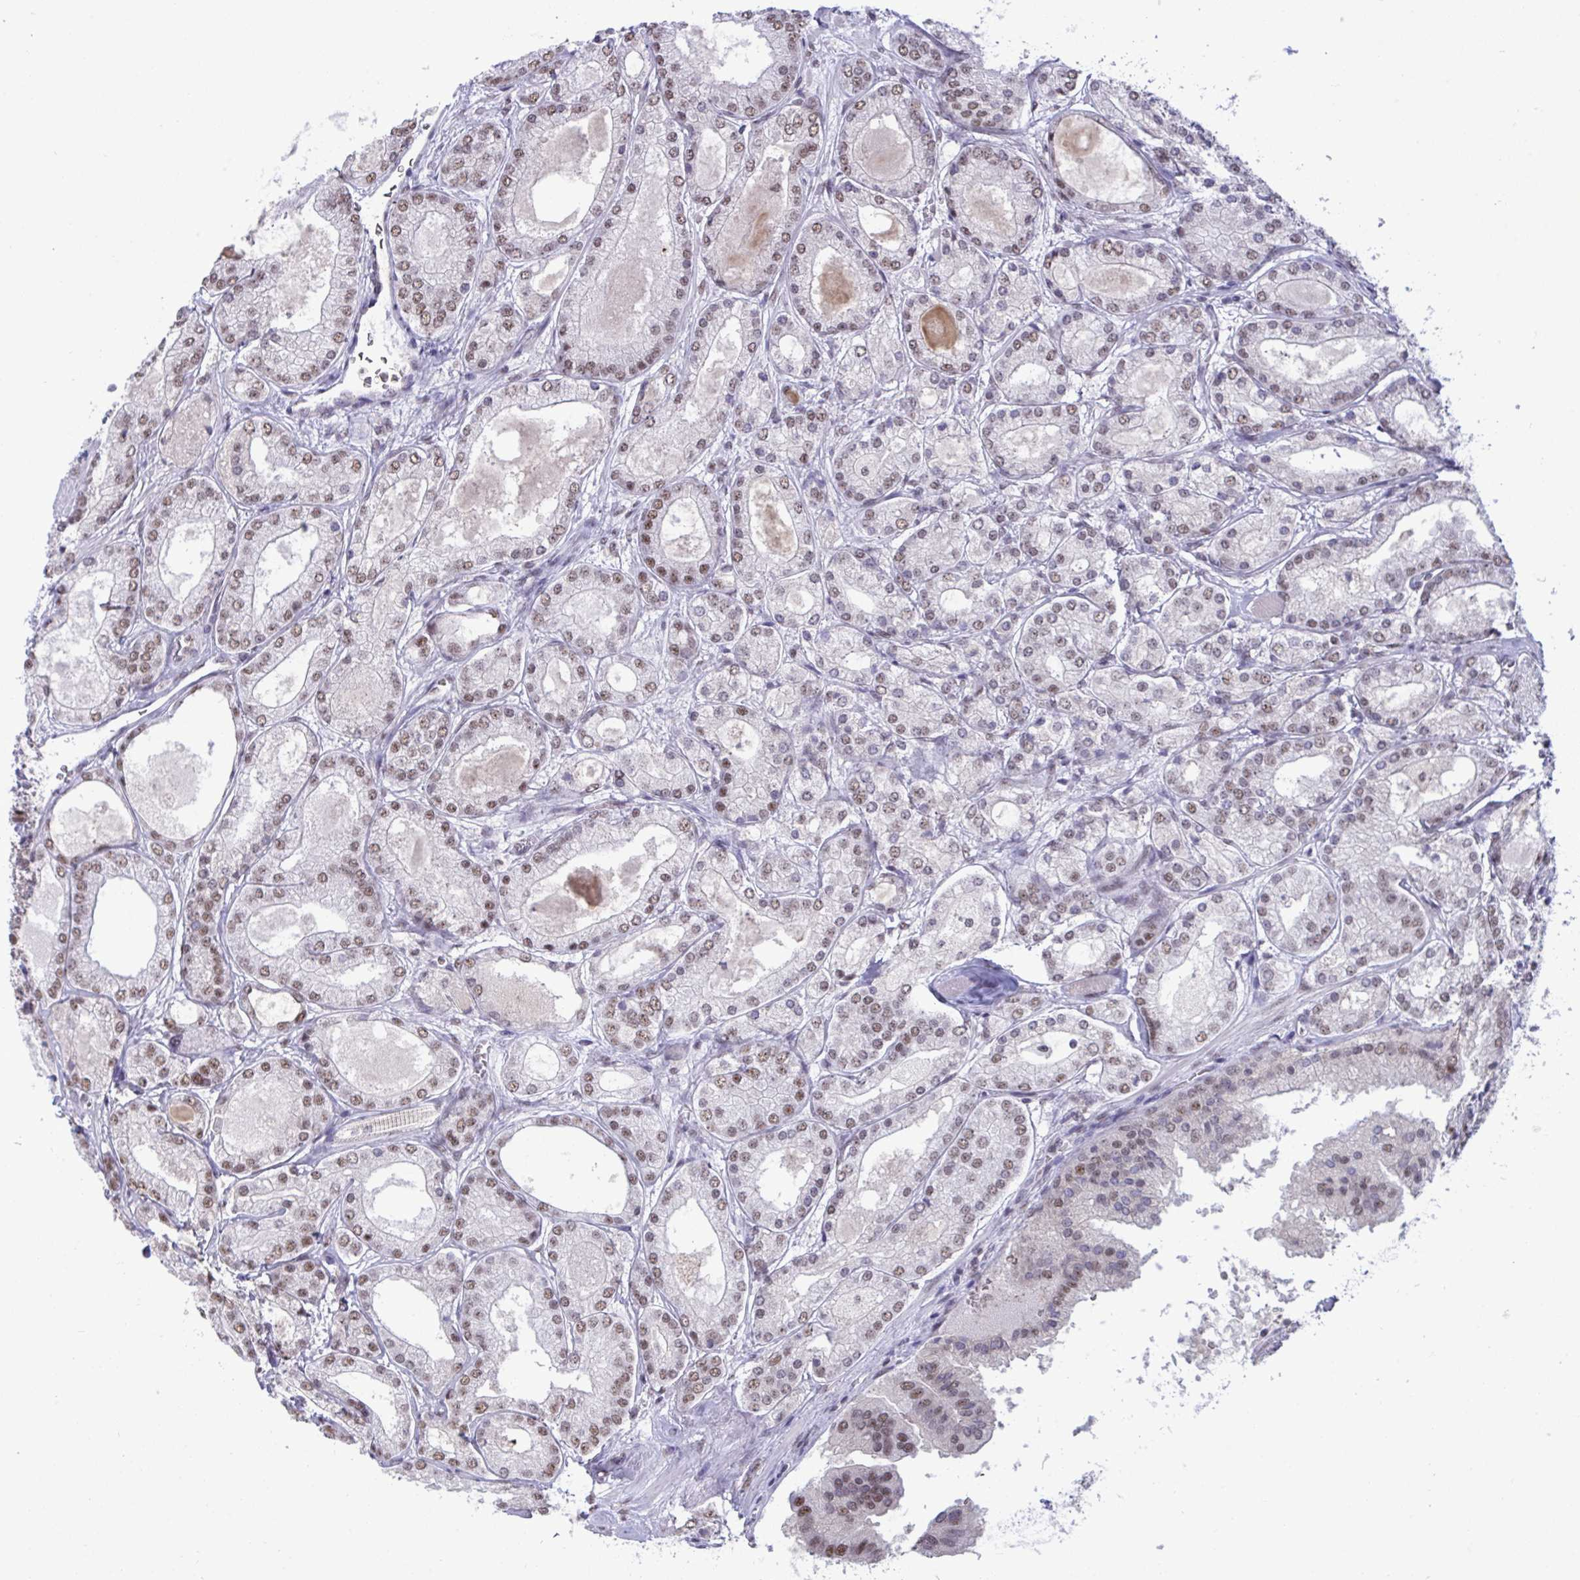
{"staining": {"intensity": "weak", "quantity": ">75%", "location": "nuclear"}, "tissue": "prostate cancer", "cell_type": "Tumor cells", "image_type": "cancer", "snomed": [{"axis": "morphology", "description": "Adenocarcinoma, High grade"}, {"axis": "topography", "description": "Prostate"}], "caption": "Prostate cancer (high-grade adenocarcinoma) was stained to show a protein in brown. There is low levels of weak nuclear staining in approximately >75% of tumor cells.", "gene": "PUF60", "patient": {"sex": "male", "age": 67}}